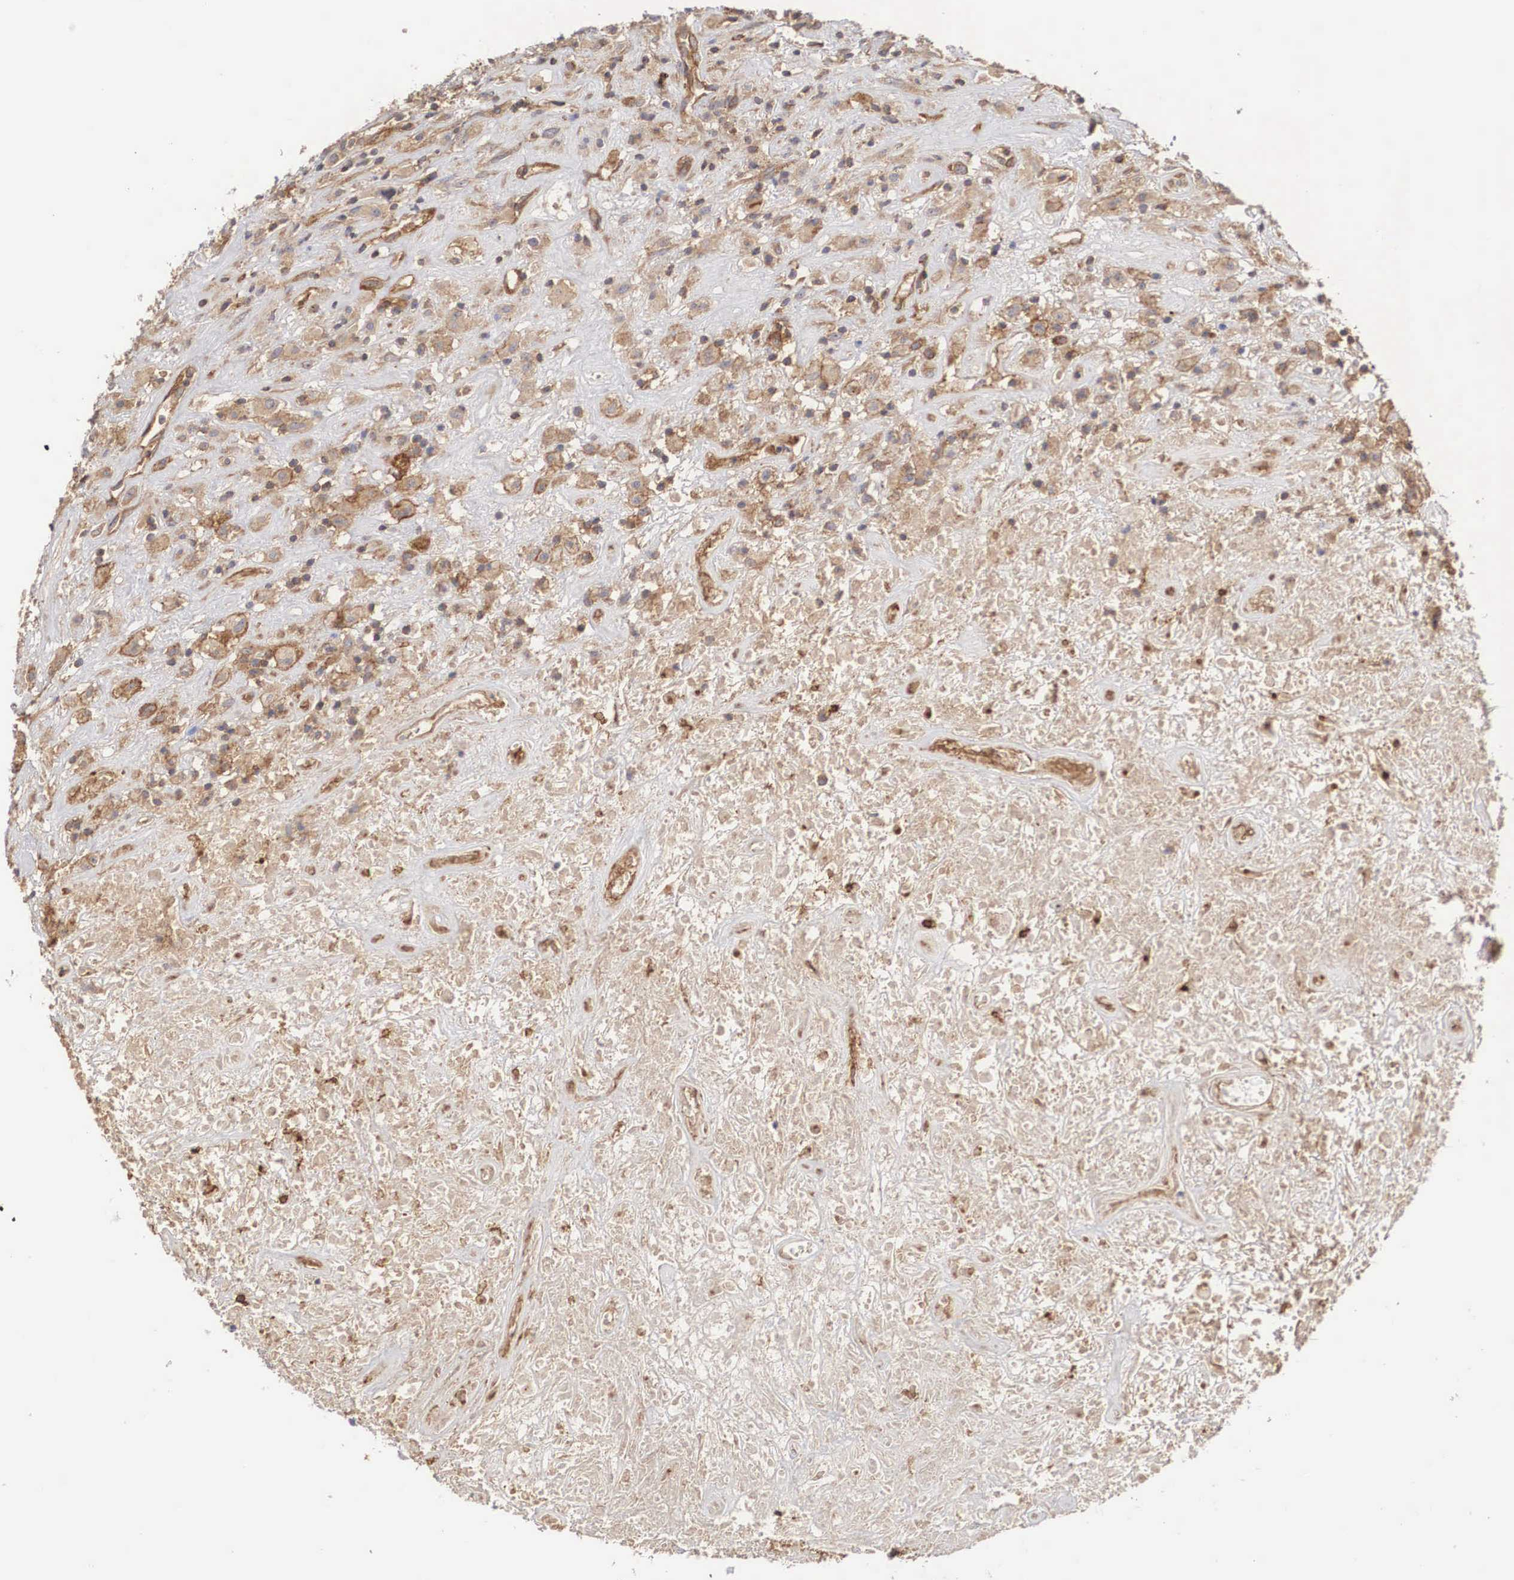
{"staining": {"intensity": "moderate", "quantity": ">75%", "location": "cytoplasmic/membranous"}, "tissue": "lymphoma", "cell_type": "Tumor cells", "image_type": "cancer", "snomed": [{"axis": "morphology", "description": "Hodgkin's disease, NOS"}, {"axis": "topography", "description": "Lymph node"}], "caption": "Hodgkin's disease stained with a brown dye reveals moderate cytoplasmic/membranous positive positivity in approximately >75% of tumor cells.", "gene": "ARMCX4", "patient": {"sex": "male", "age": 46}}